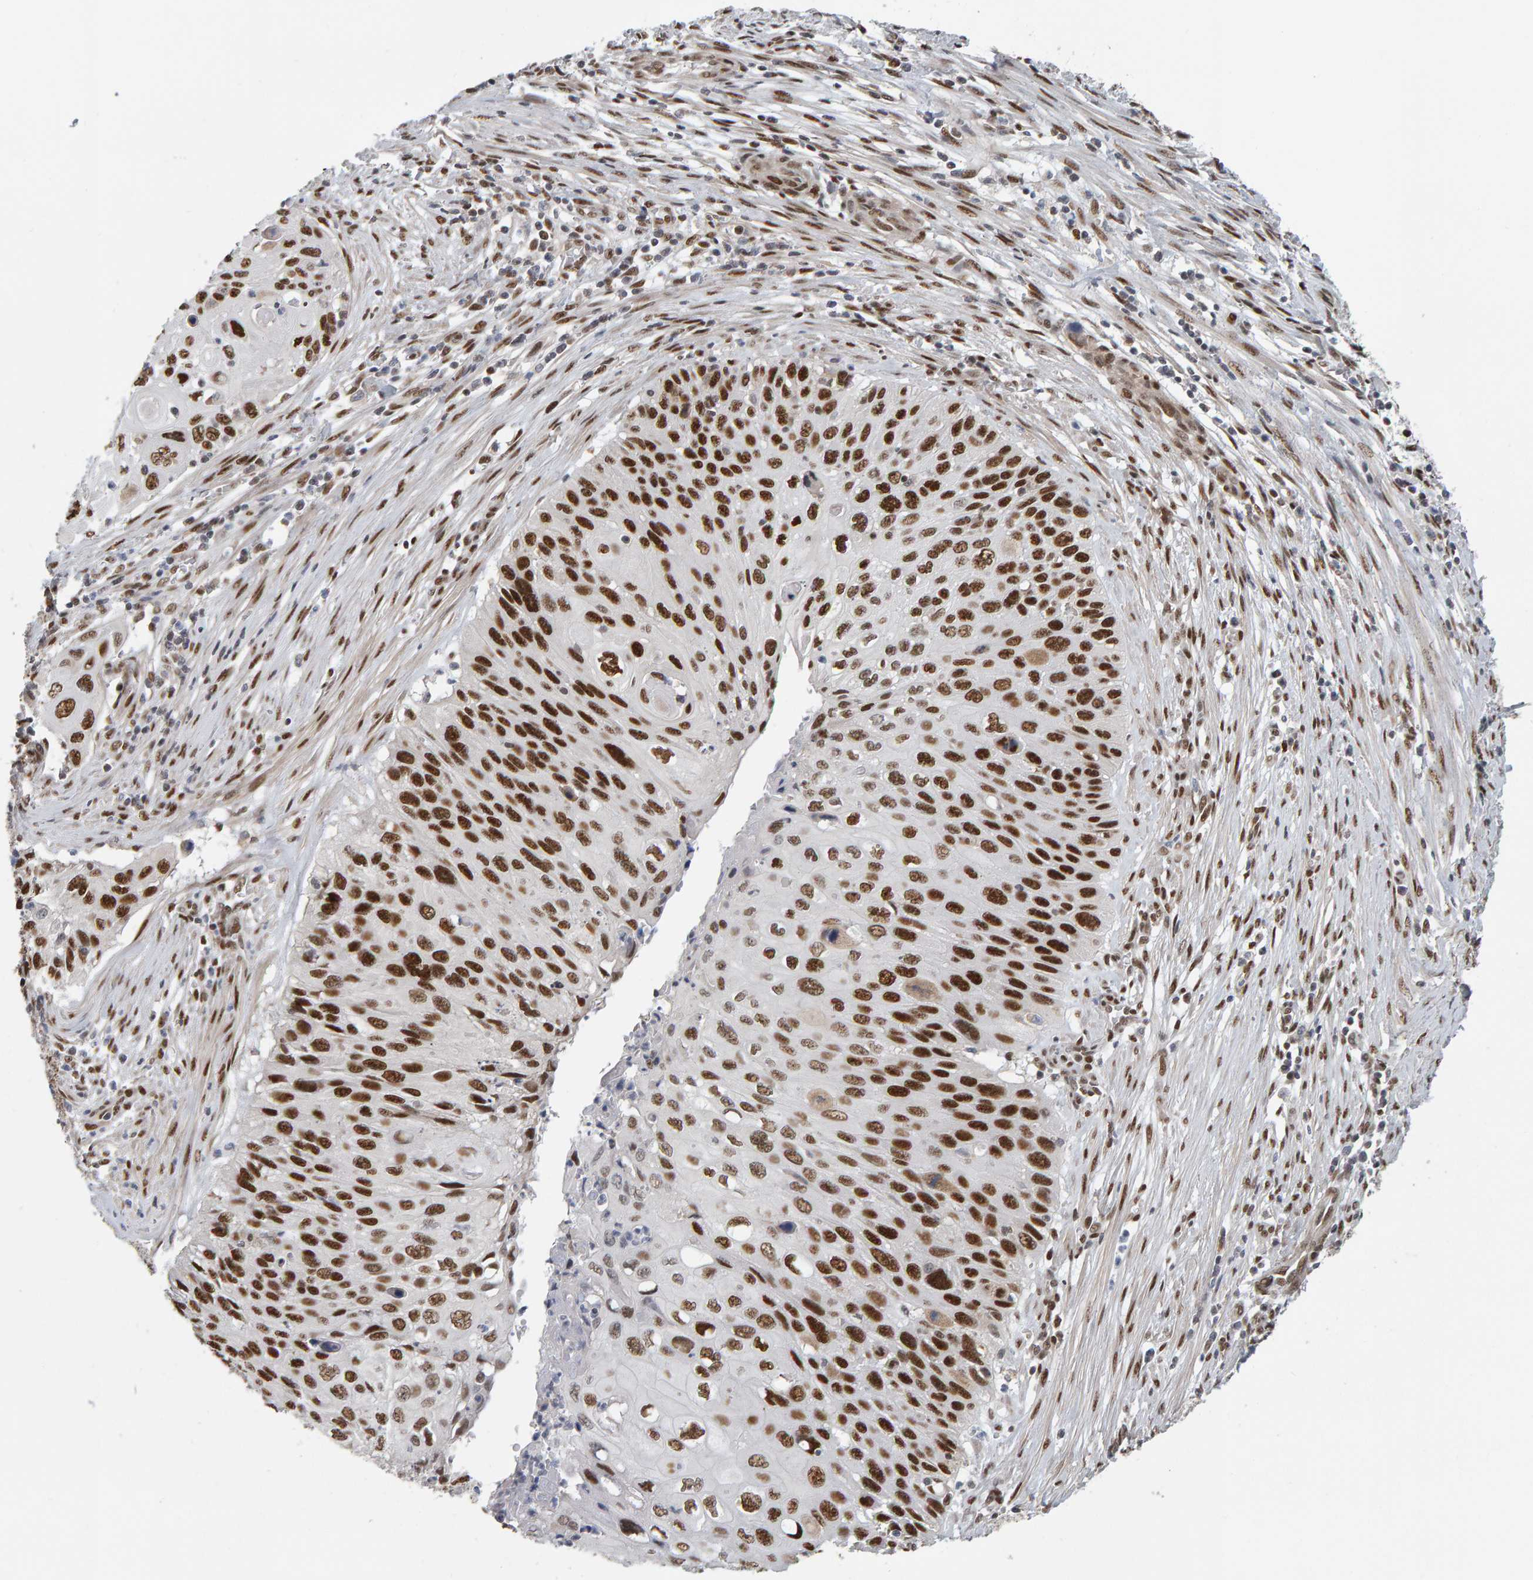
{"staining": {"intensity": "strong", "quantity": ">75%", "location": "nuclear"}, "tissue": "cervical cancer", "cell_type": "Tumor cells", "image_type": "cancer", "snomed": [{"axis": "morphology", "description": "Squamous cell carcinoma, NOS"}, {"axis": "topography", "description": "Cervix"}], "caption": "Immunohistochemical staining of human squamous cell carcinoma (cervical) exhibits high levels of strong nuclear protein expression in approximately >75% of tumor cells.", "gene": "ATF7IP", "patient": {"sex": "female", "age": 70}}